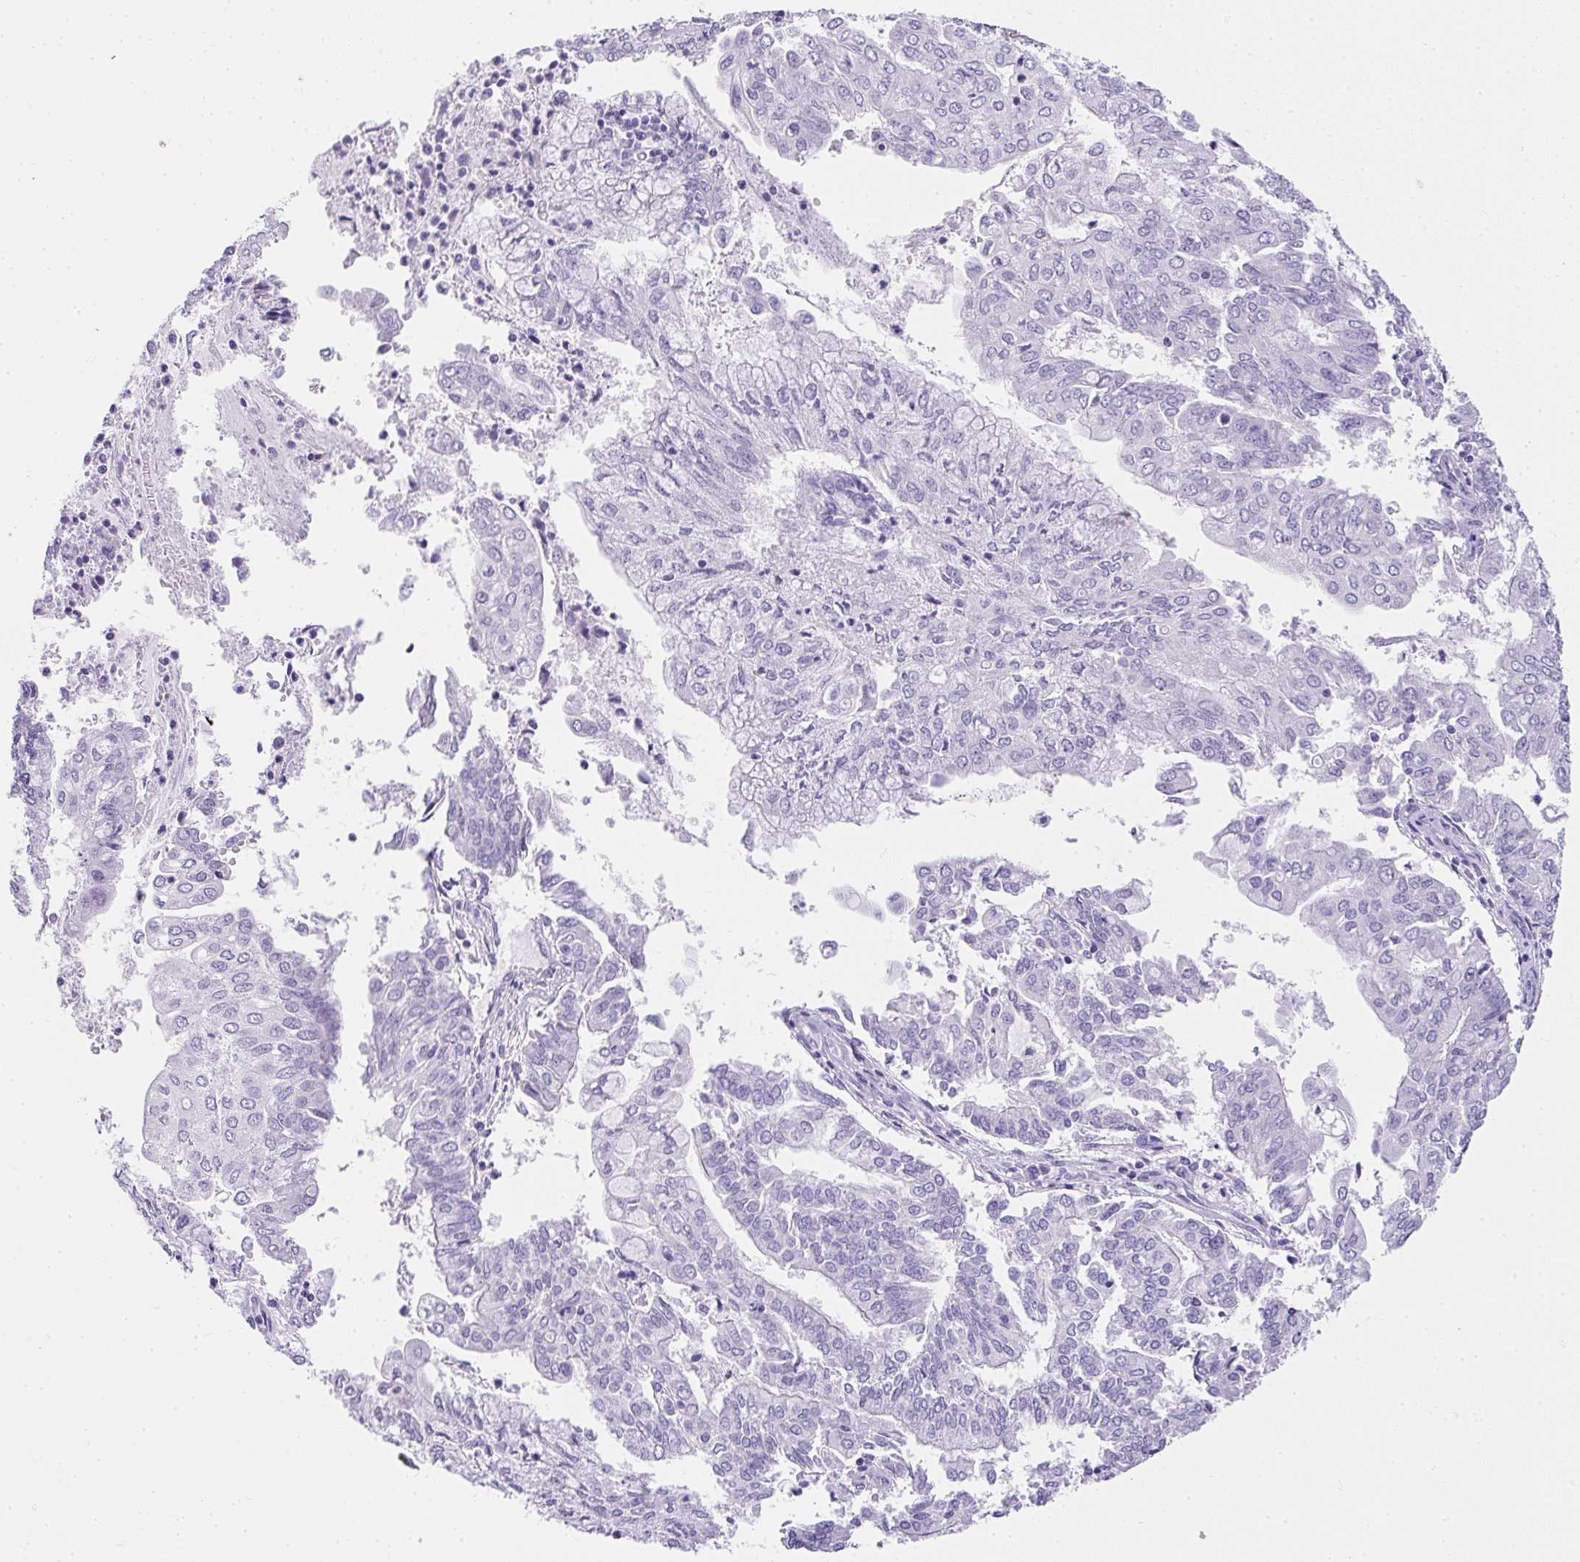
{"staining": {"intensity": "negative", "quantity": "none", "location": "none"}, "tissue": "endometrial cancer", "cell_type": "Tumor cells", "image_type": "cancer", "snomed": [{"axis": "morphology", "description": "Adenocarcinoma, NOS"}, {"axis": "topography", "description": "Endometrium"}], "caption": "This photomicrograph is of endometrial adenocarcinoma stained with immunohistochemistry to label a protein in brown with the nuclei are counter-stained blue. There is no expression in tumor cells.", "gene": "AVIL", "patient": {"sex": "female", "age": 61}}